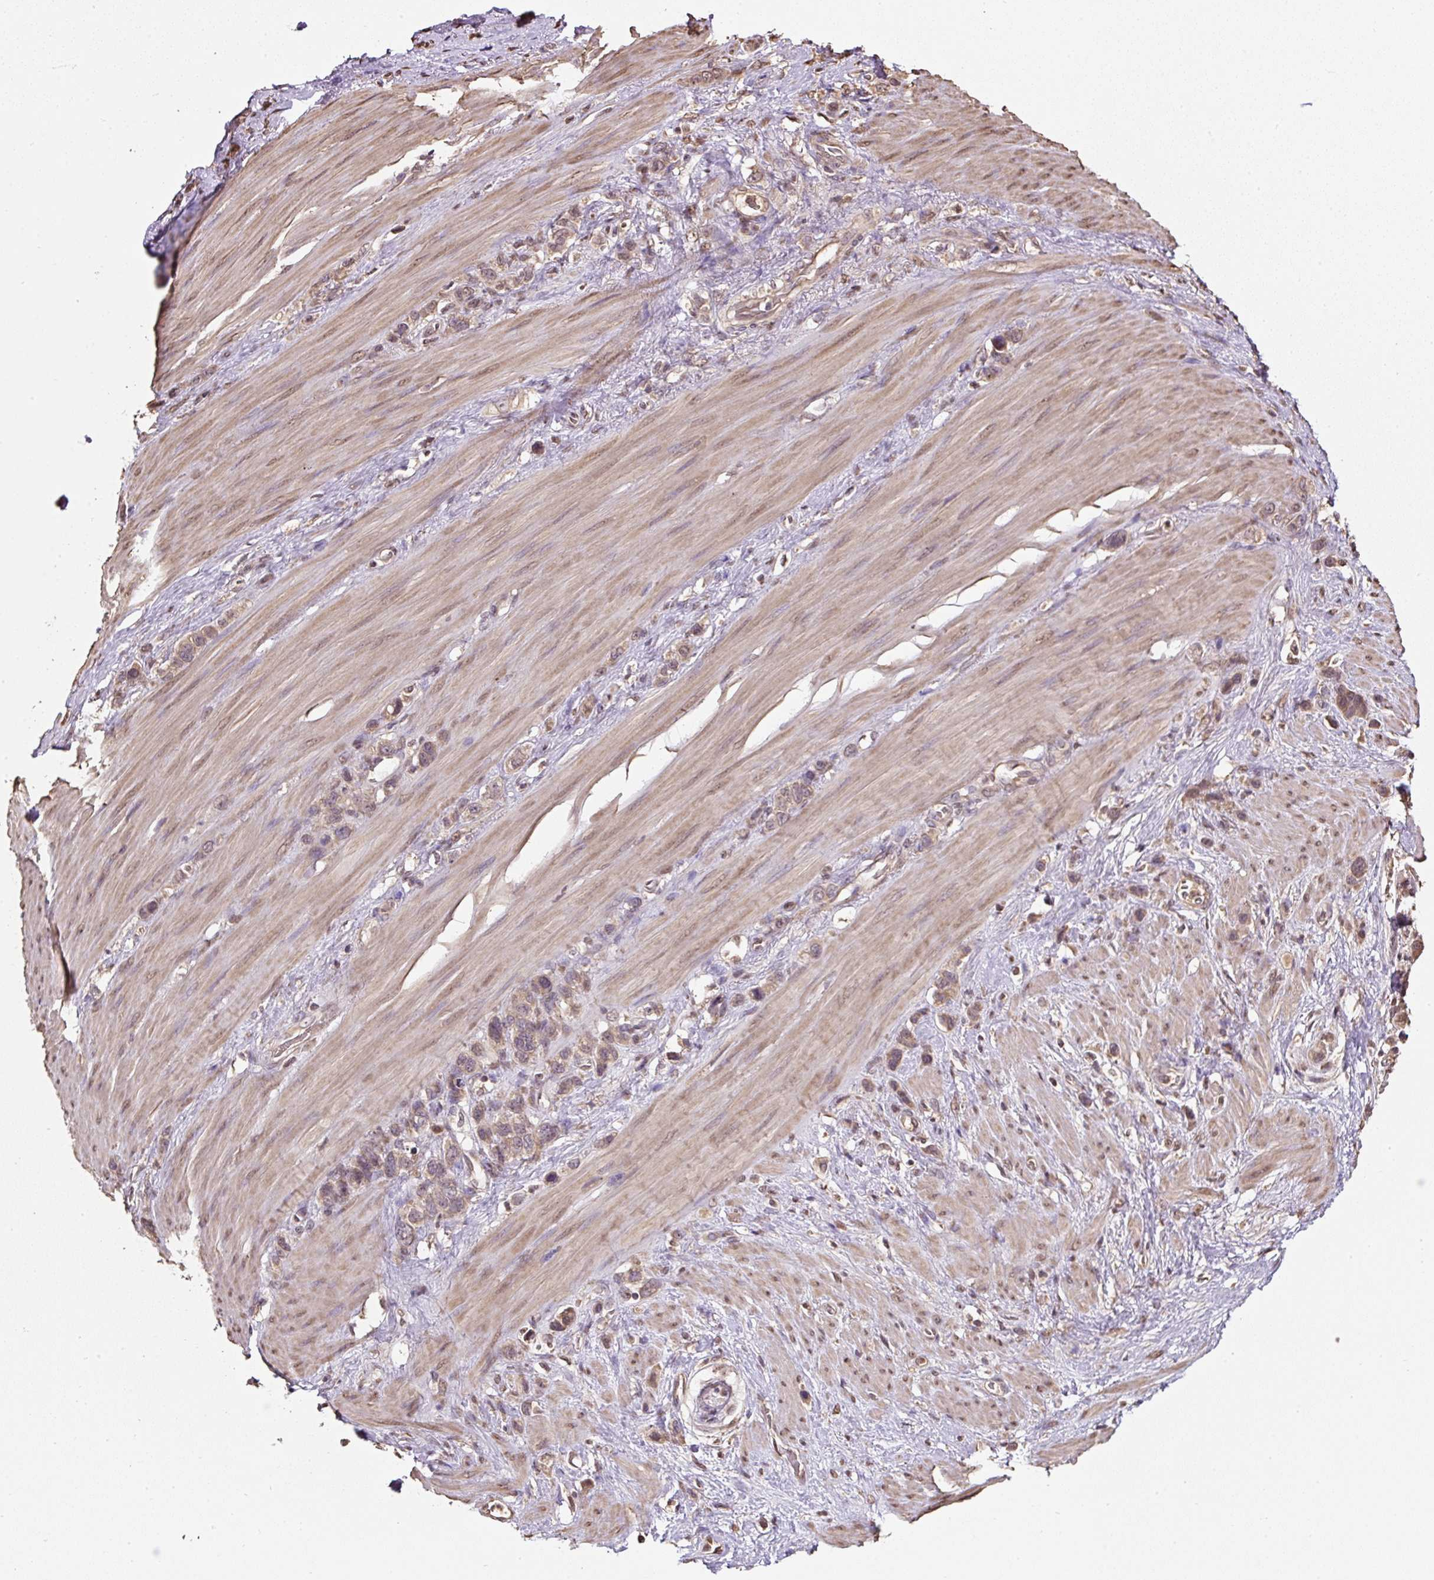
{"staining": {"intensity": "weak", "quantity": ">75%", "location": "cytoplasmic/membranous,nuclear"}, "tissue": "stomach cancer", "cell_type": "Tumor cells", "image_type": "cancer", "snomed": [{"axis": "morphology", "description": "Adenocarcinoma, NOS"}, {"axis": "morphology", "description": "Adenocarcinoma, High grade"}, {"axis": "topography", "description": "Stomach, upper"}, {"axis": "topography", "description": "Stomach, lower"}], "caption": "This micrograph demonstrates adenocarcinoma (high-grade) (stomach) stained with immunohistochemistry (IHC) to label a protein in brown. The cytoplasmic/membranous and nuclear of tumor cells show weak positivity for the protein. Nuclei are counter-stained blue.", "gene": "TMEM170B", "patient": {"sex": "female", "age": 65}}